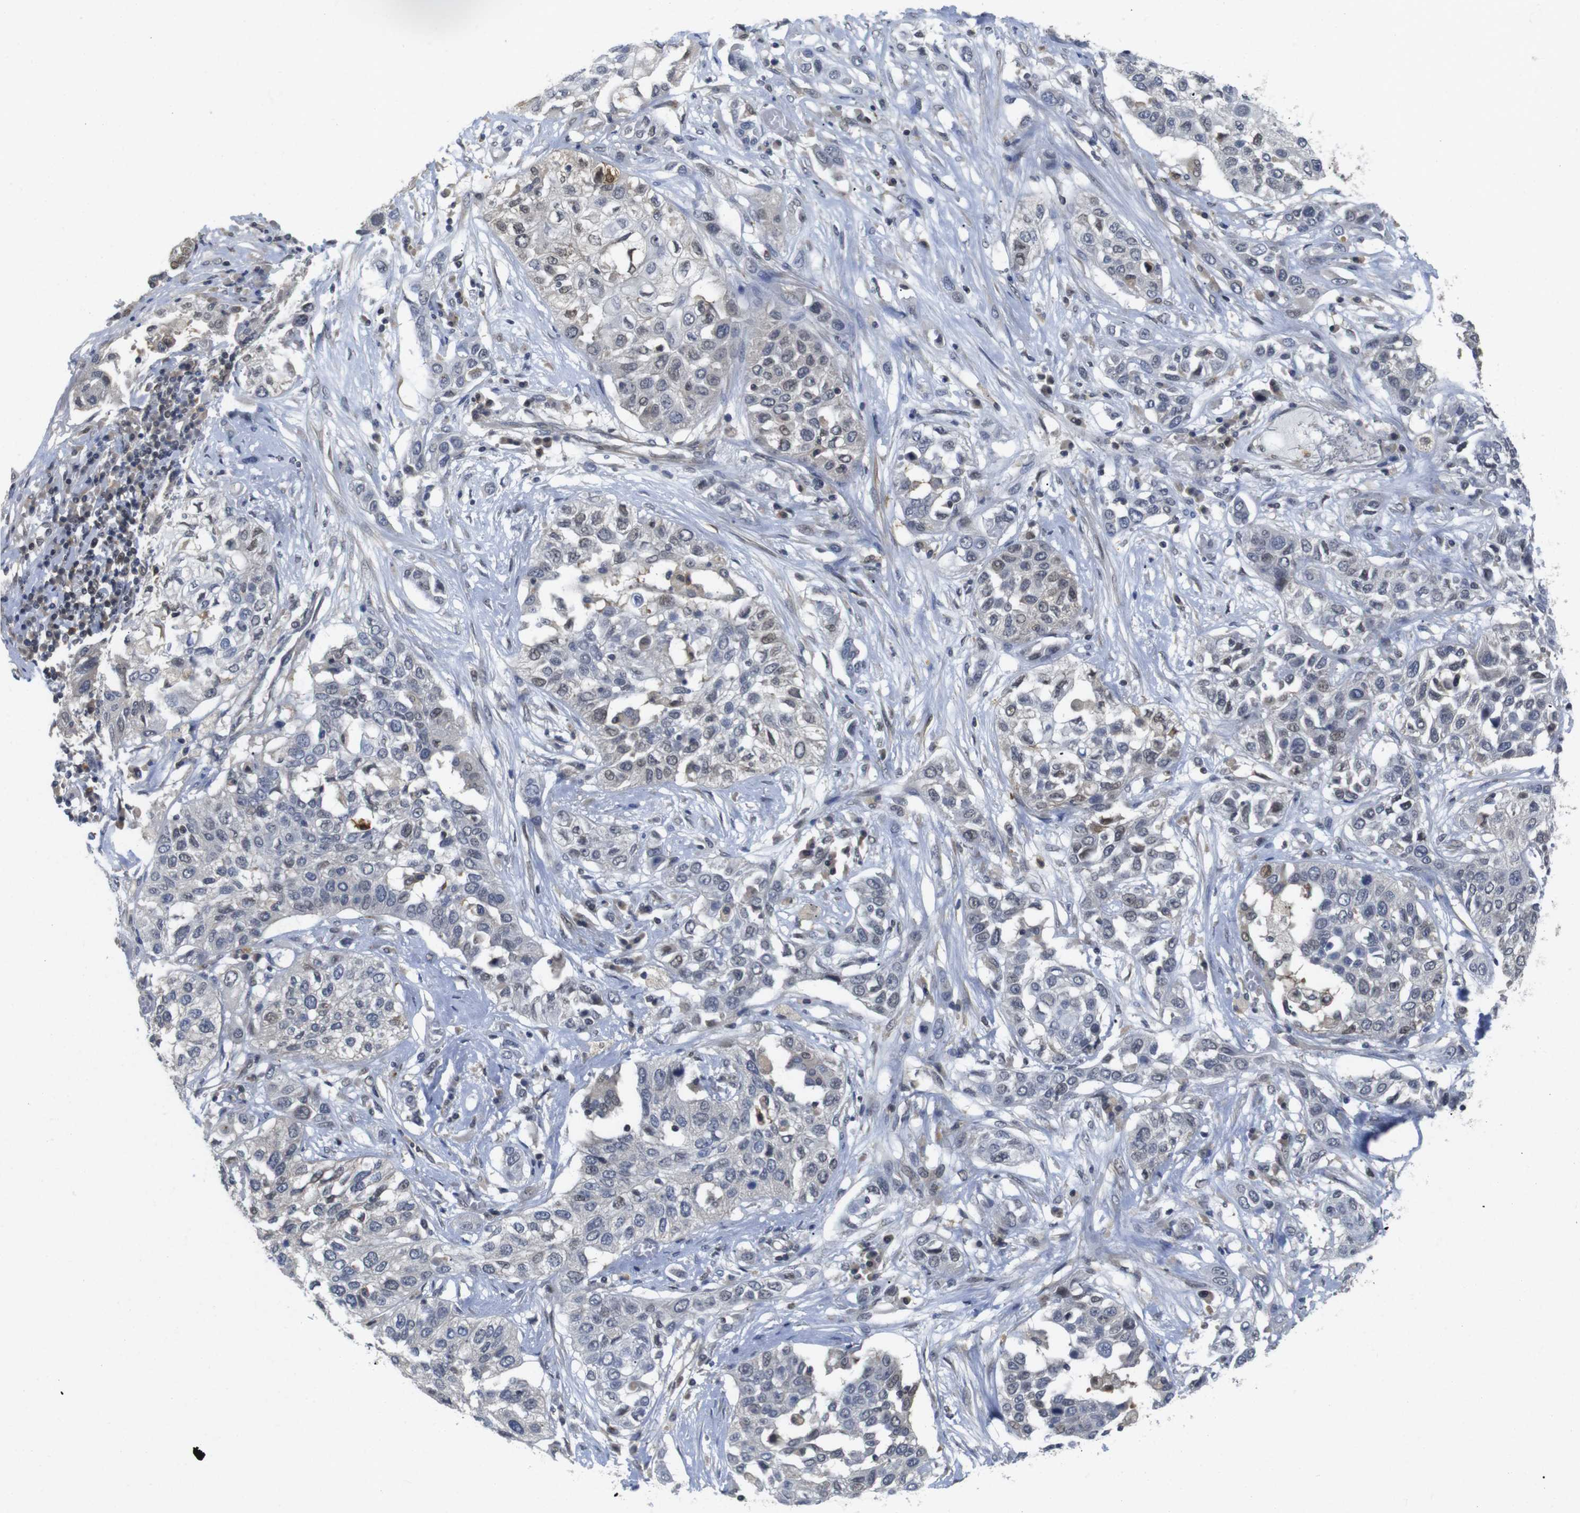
{"staining": {"intensity": "moderate", "quantity": "<25%", "location": "nuclear"}, "tissue": "lung cancer", "cell_type": "Tumor cells", "image_type": "cancer", "snomed": [{"axis": "morphology", "description": "Squamous cell carcinoma, NOS"}, {"axis": "topography", "description": "Lung"}], "caption": "Lung cancer (squamous cell carcinoma) stained with a protein marker demonstrates moderate staining in tumor cells.", "gene": "FNTA", "patient": {"sex": "male", "age": 71}}